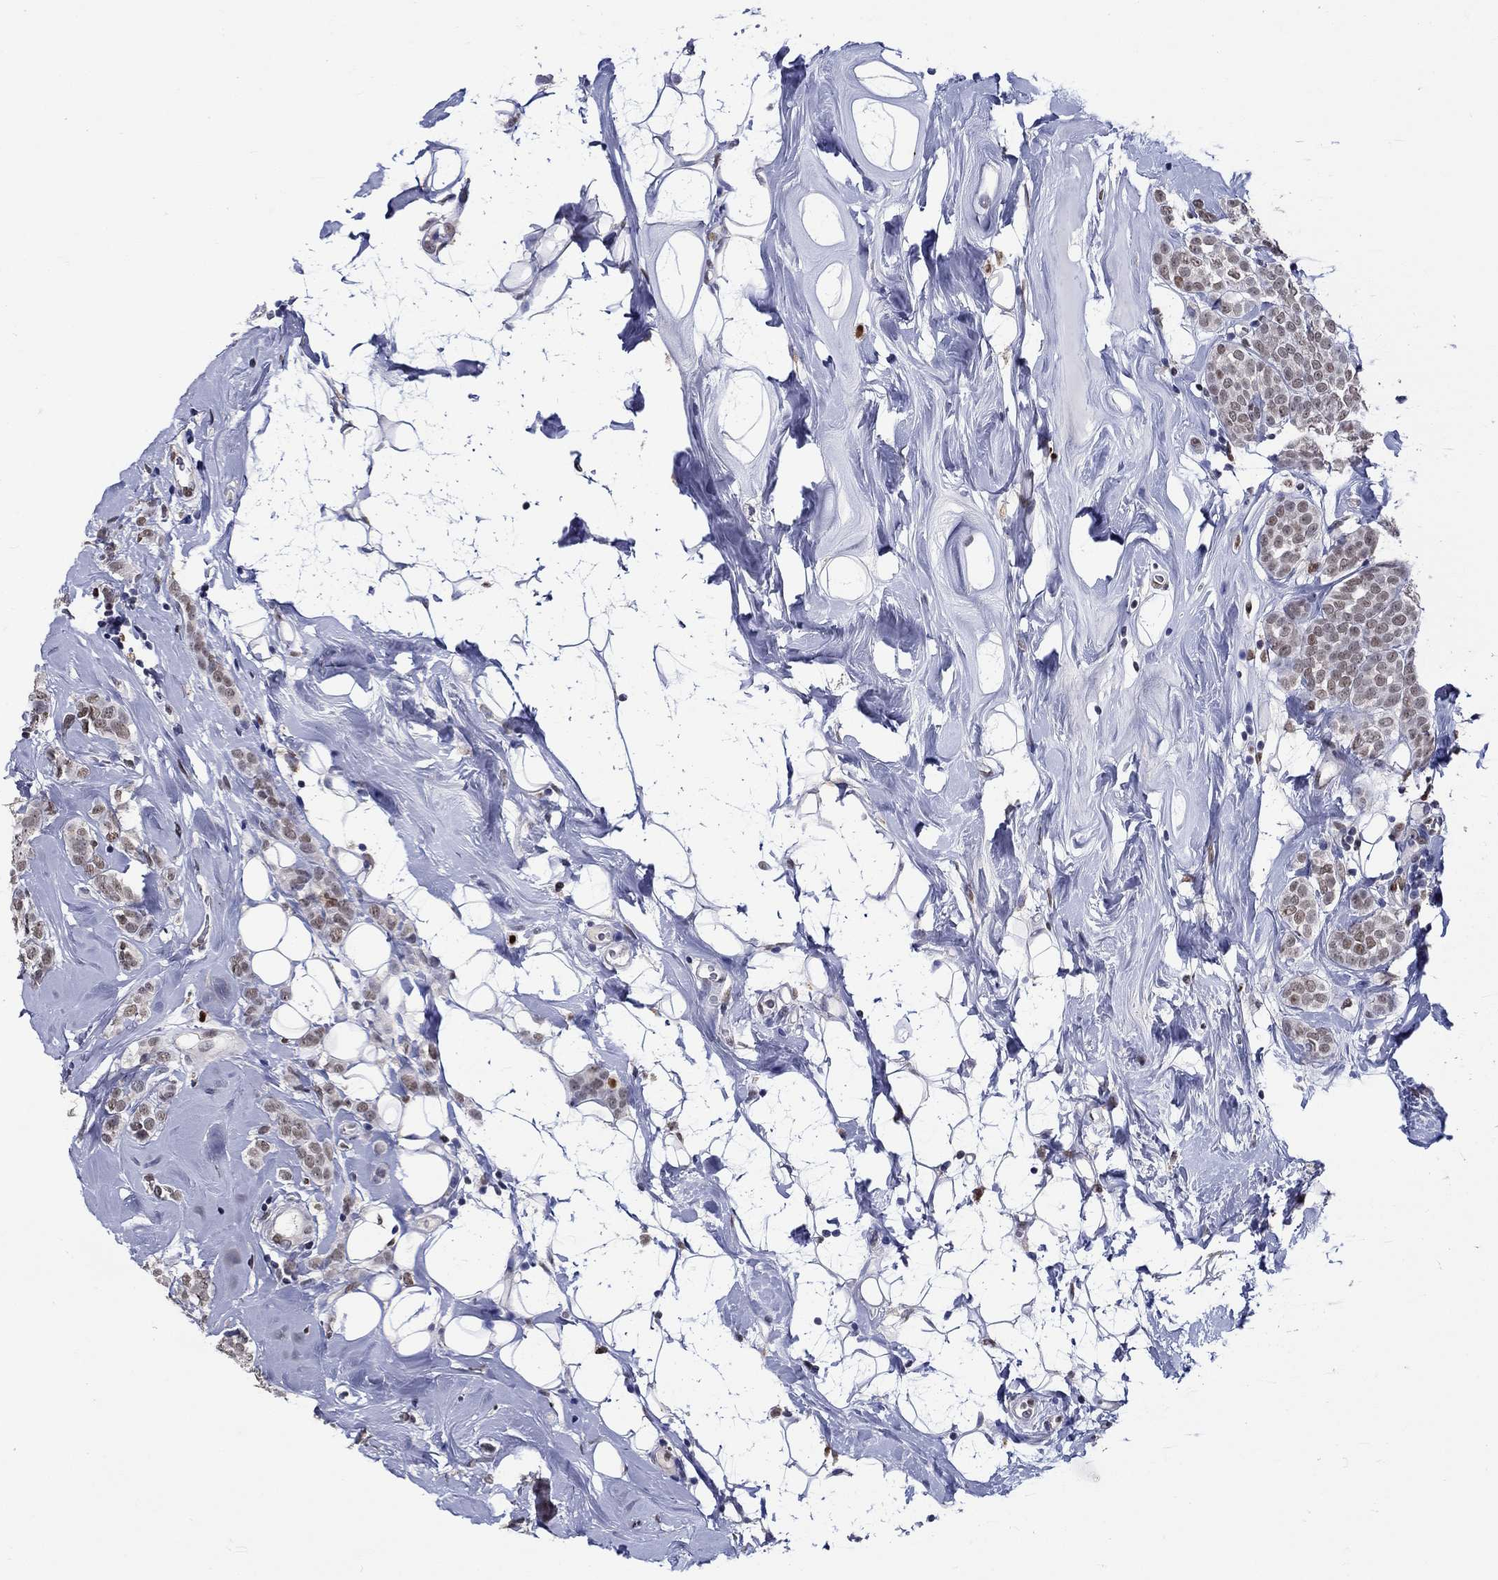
{"staining": {"intensity": "weak", "quantity": "25%-75%", "location": "nuclear"}, "tissue": "breast cancer", "cell_type": "Tumor cells", "image_type": "cancer", "snomed": [{"axis": "morphology", "description": "Lobular carcinoma"}, {"axis": "topography", "description": "Breast"}], "caption": "Immunohistochemical staining of breast cancer demonstrates weak nuclear protein staining in approximately 25%-75% of tumor cells.", "gene": "GATA2", "patient": {"sex": "female", "age": 49}}